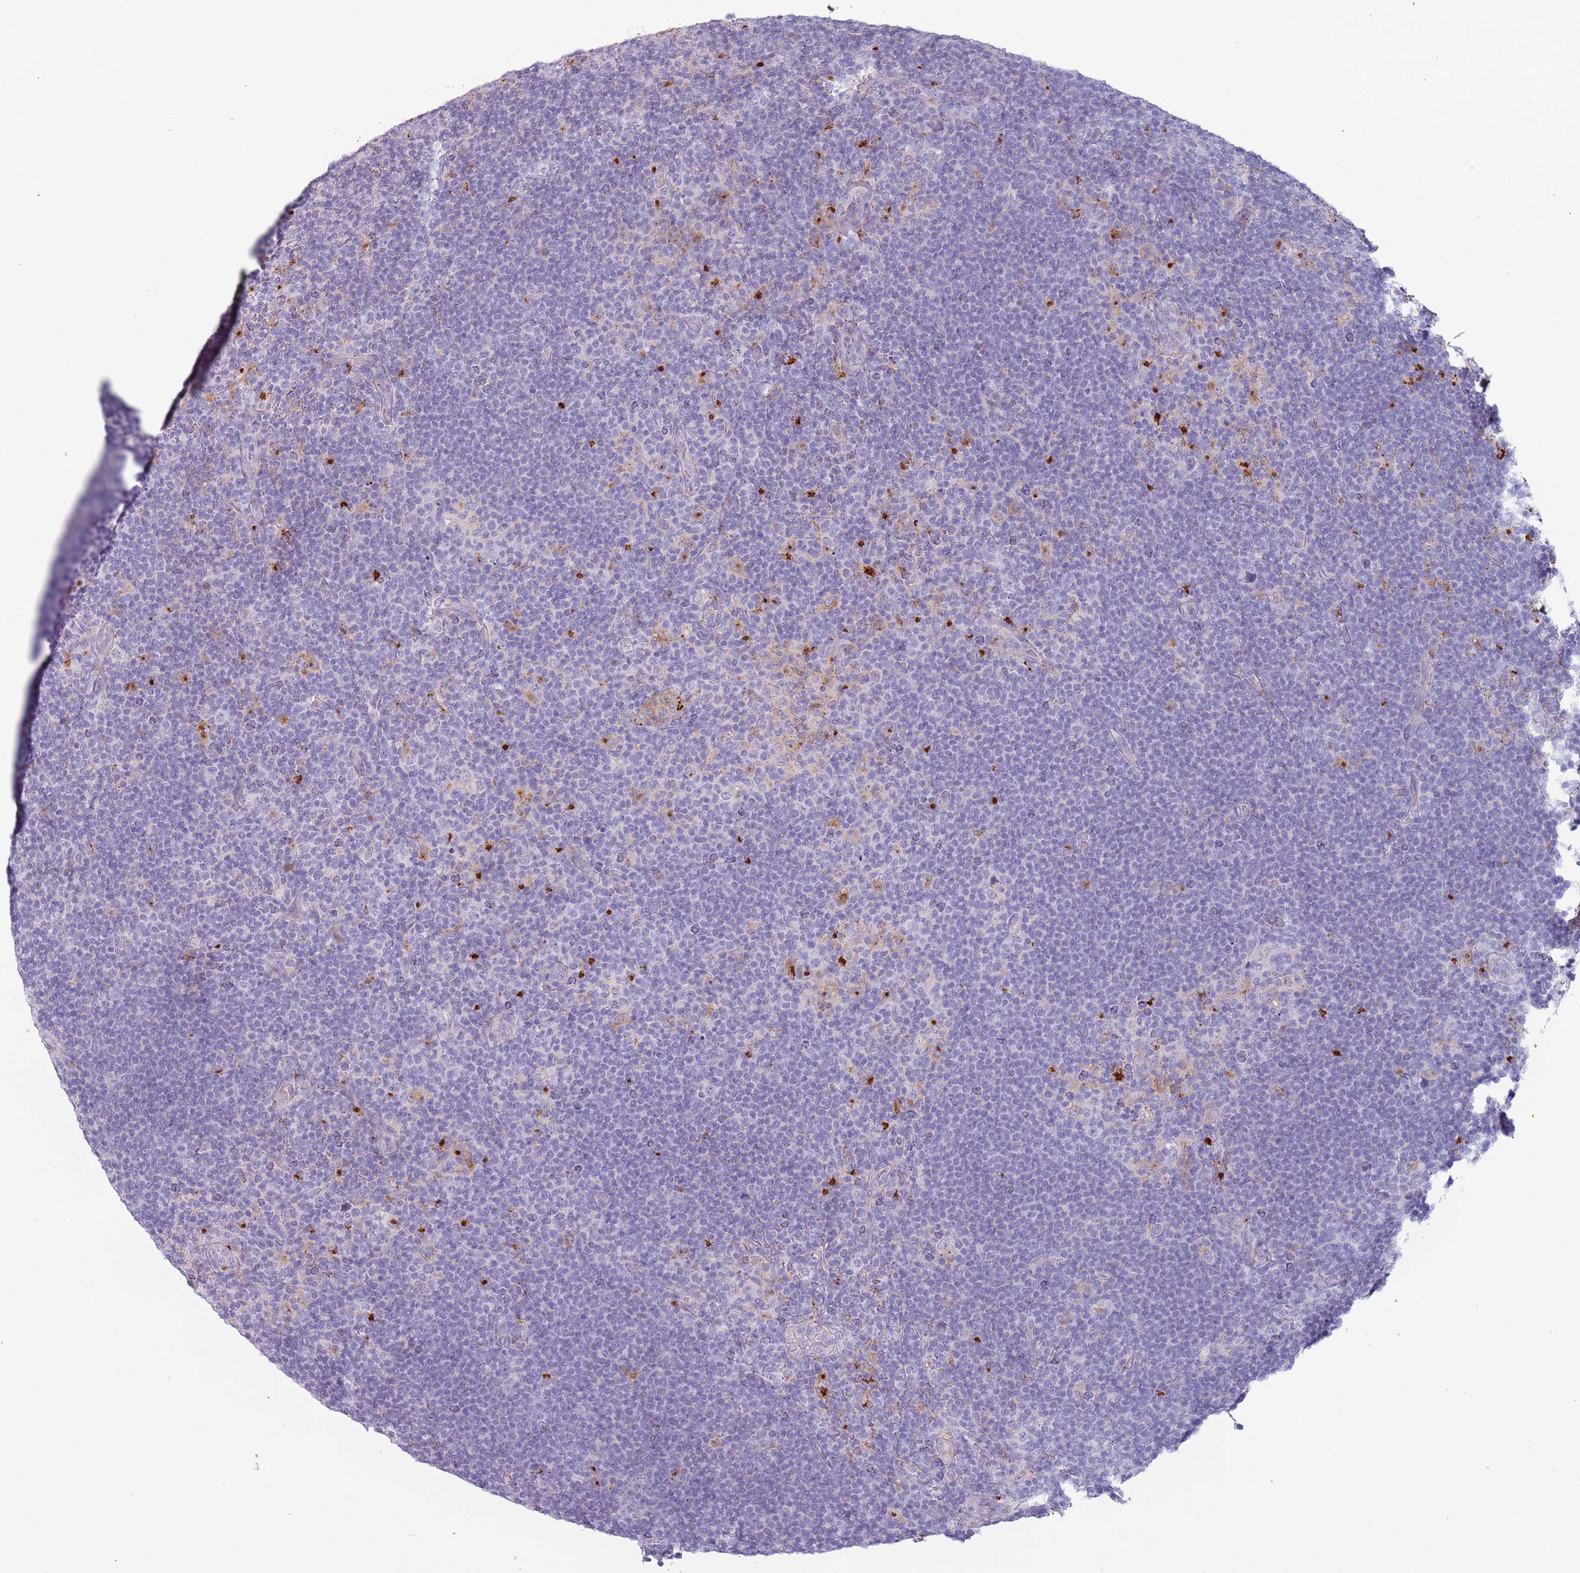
{"staining": {"intensity": "negative", "quantity": "none", "location": "none"}, "tissue": "lymphoma", "cell_type": "Tumor cells", "image_type": "cancer", "snomed": [{"axis": "morphology", "description": "Hodgkin's disease, NOS"}, {"axis": "topography", "description": "Lymph node"}], "caption": "The IHC histopathology image has no significant expression in tumor cells of Hodgkin's disease tissue.", "gene": "NWD2", "patient": {"sex": "female", "age": 57}}